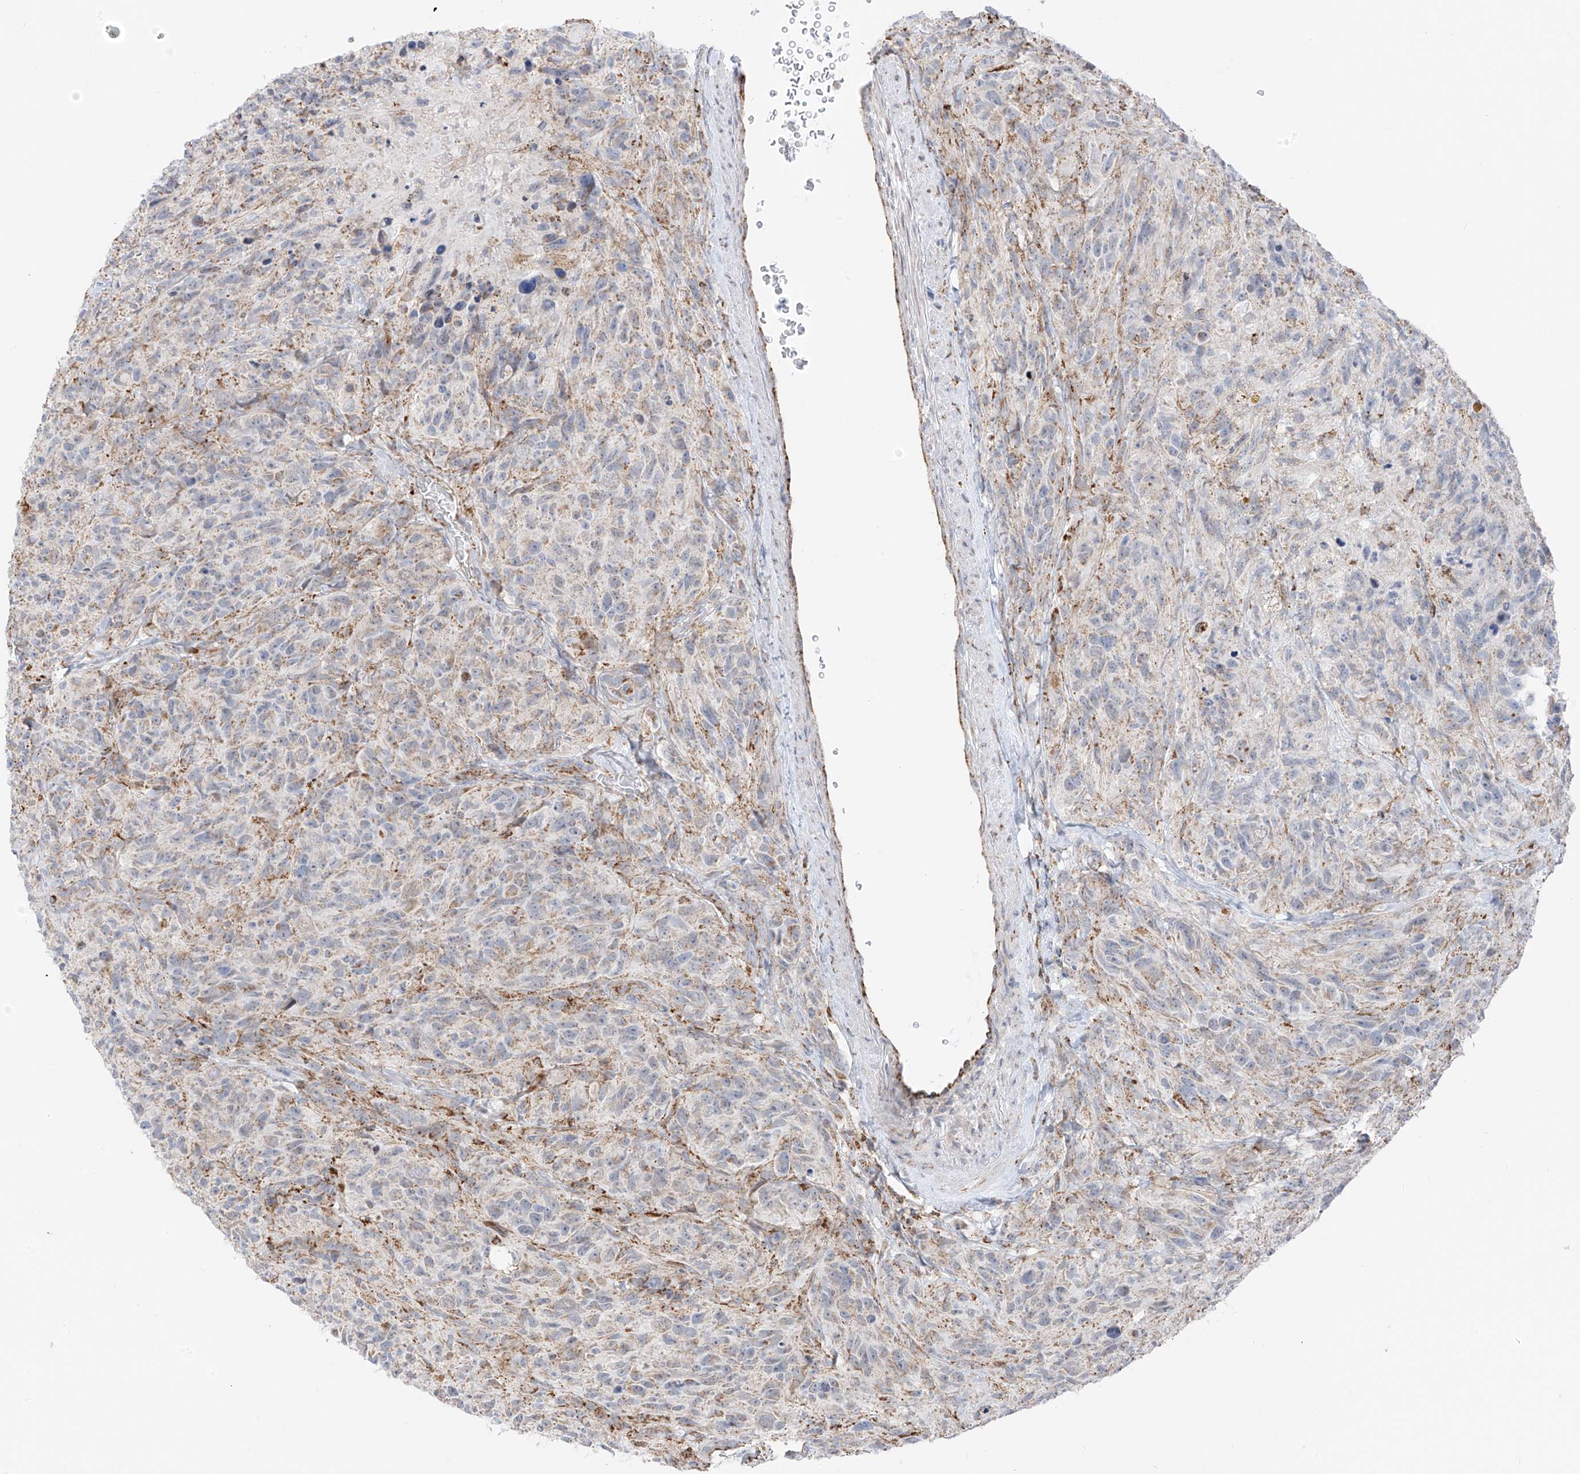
{"staining": {"intensity": "weak", "quantity": "<25%", "location": "cytoplasmic/membranous"}, "tissue": "glioma", "cell_type": "Tumor cells", "image_type": "cancer", "snomed": [{"axis": "morphology", "description": "Glioma, malignant, High grade"}, {"axis": "topography", "description": "Brain"}], "caption": "Glioma was stained to show a protein in brown. There is no significant positivity in tumor cells. (DAB immunohistochemistry (IHC) visualized using brightfield microscopy, high magnification).", "gene": "ETHE1", "patient": {"sex": "male", "age": 69}}